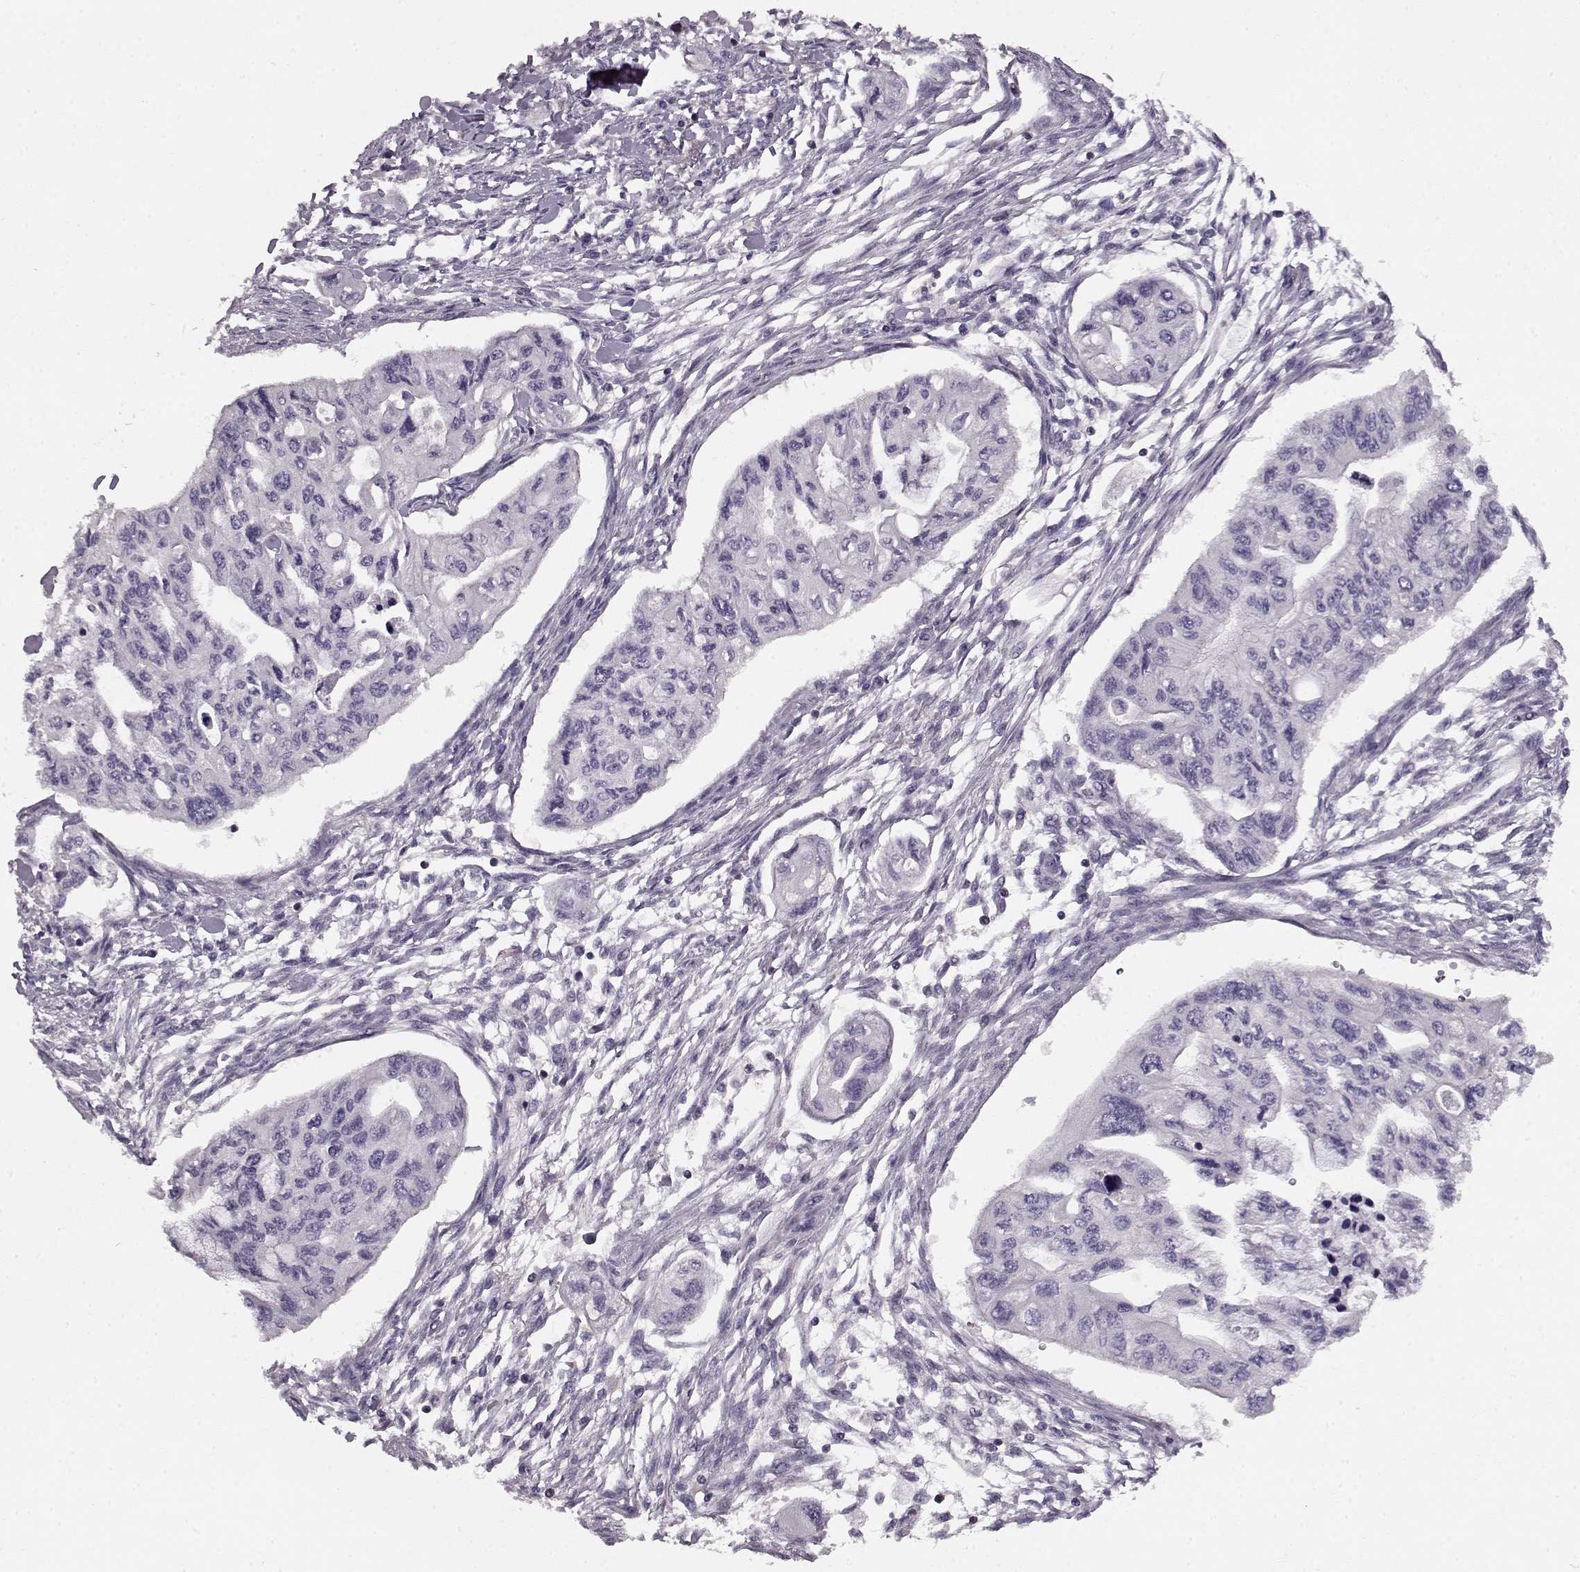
{"staining": {"intensity": "negative", "quantity": "none", "location": "none"}, "tissue": "pancreatic cancer", "cell_type": "Tumor cells", "image_type": "cancer", "snomed": [{"axis": "morphology", "description": "Adenocarcinoma, NOS"}, {"axis": "topography", "description": "Pancreas"}], "caption": "Immunohistochemistry (IHC) image of adenocarcinoma (pancreatic) stained for a protein (brown), which displays no expression in tumor cells.", "gene": "RP1L1", "patient": {"sex": "female", "age": 76}}